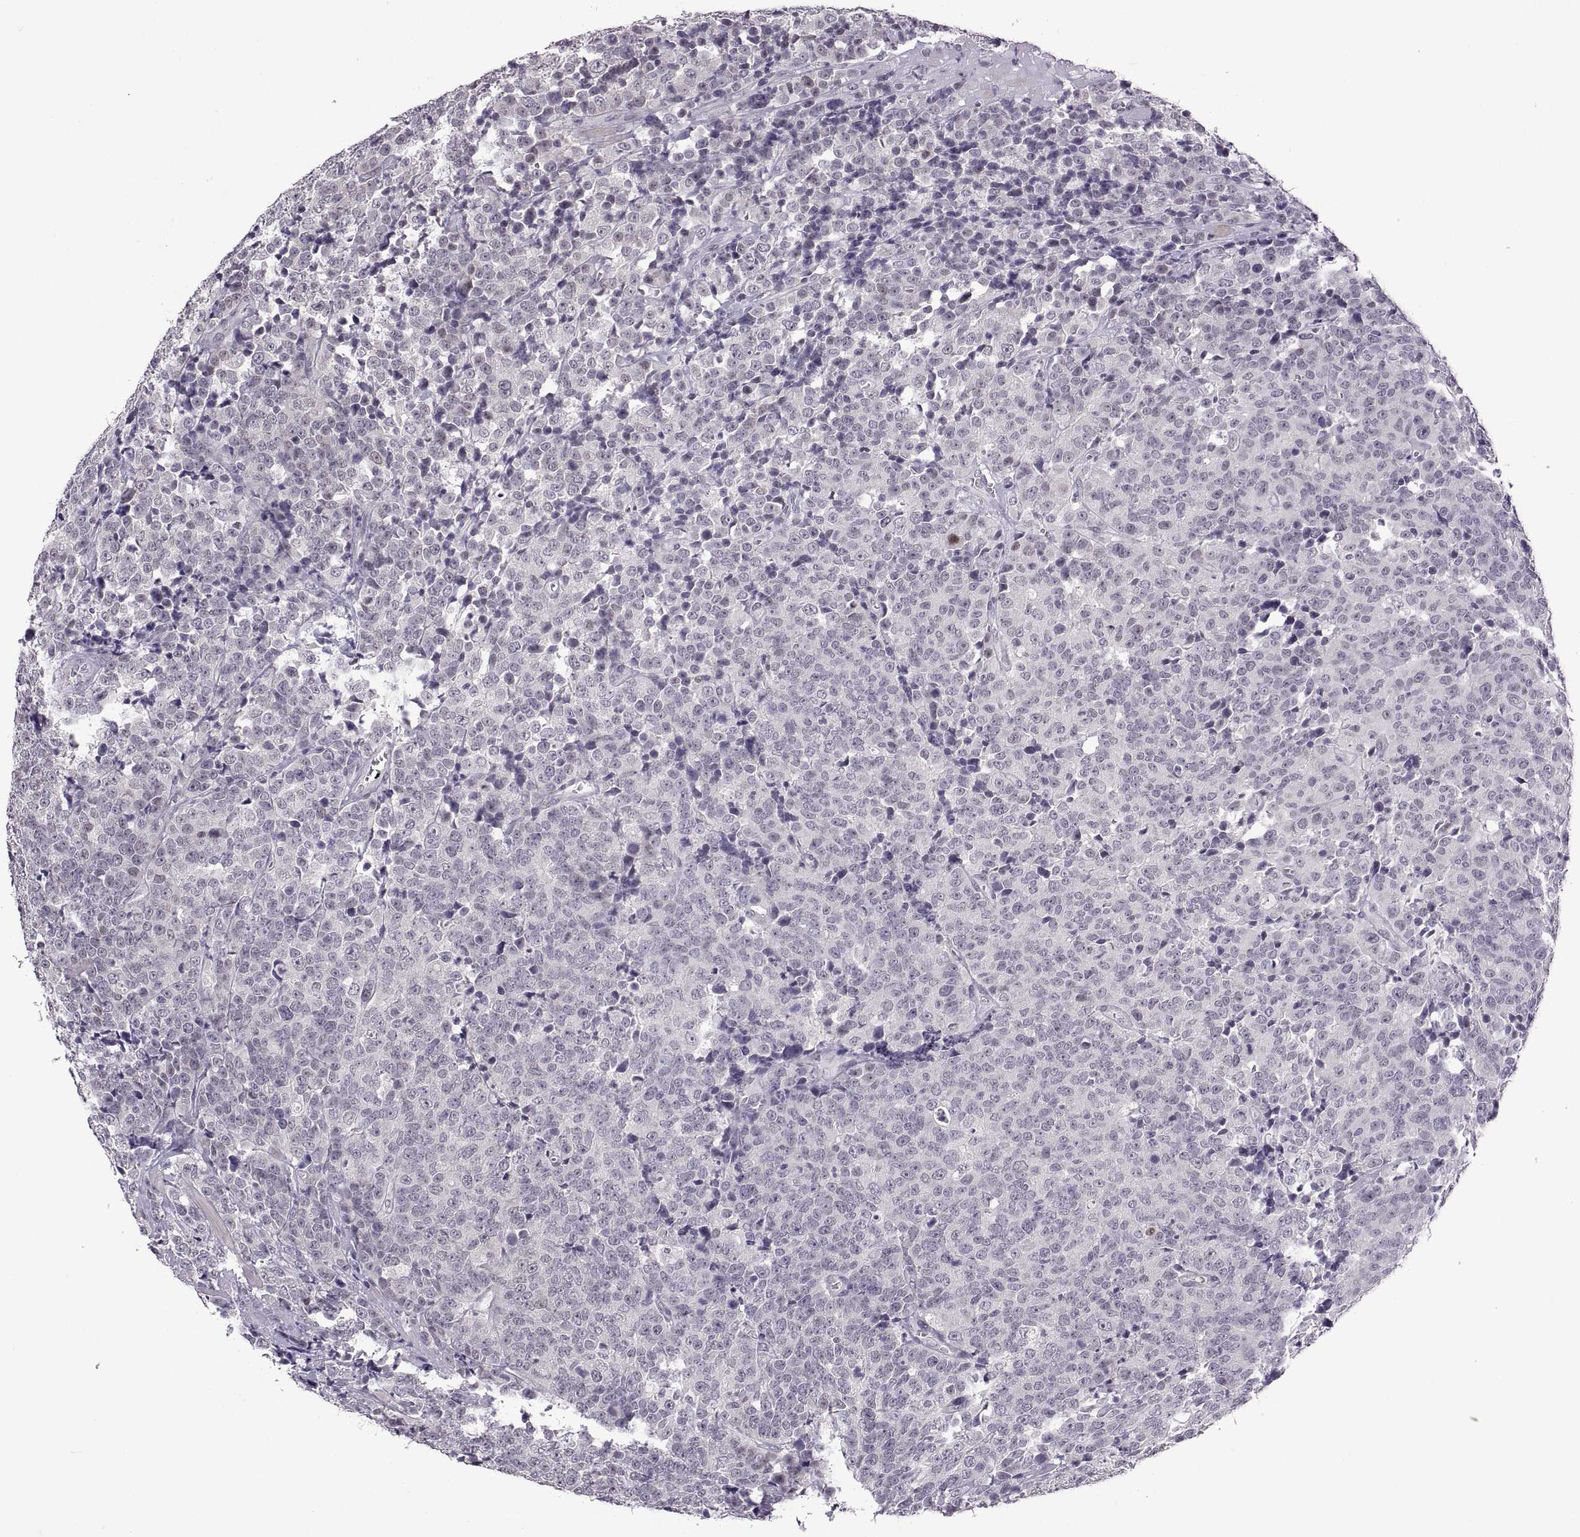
{"staining": {"intensity": "negative", "quantity": "none", "location": "none"}, "tissue": "prostate cancer", "cell_type": "Tumor cells", "image_type": "cancer", "snomed": [{"axis": "morphology", "description": "Adenocarcinoma, NOS"}, {"axis": "topography", "description": "Prostate"}], "caption": "IHC of human prostate adenocarcinoma shows no staining in tumor cells. The staining was performed using DAB to visualize the protein expression in brown, while the nuclei were stained in blue with hematoxylin (Magnification: 20x).", "gene": "NEK2", "patient": {"sex": "male", "age": 67}}